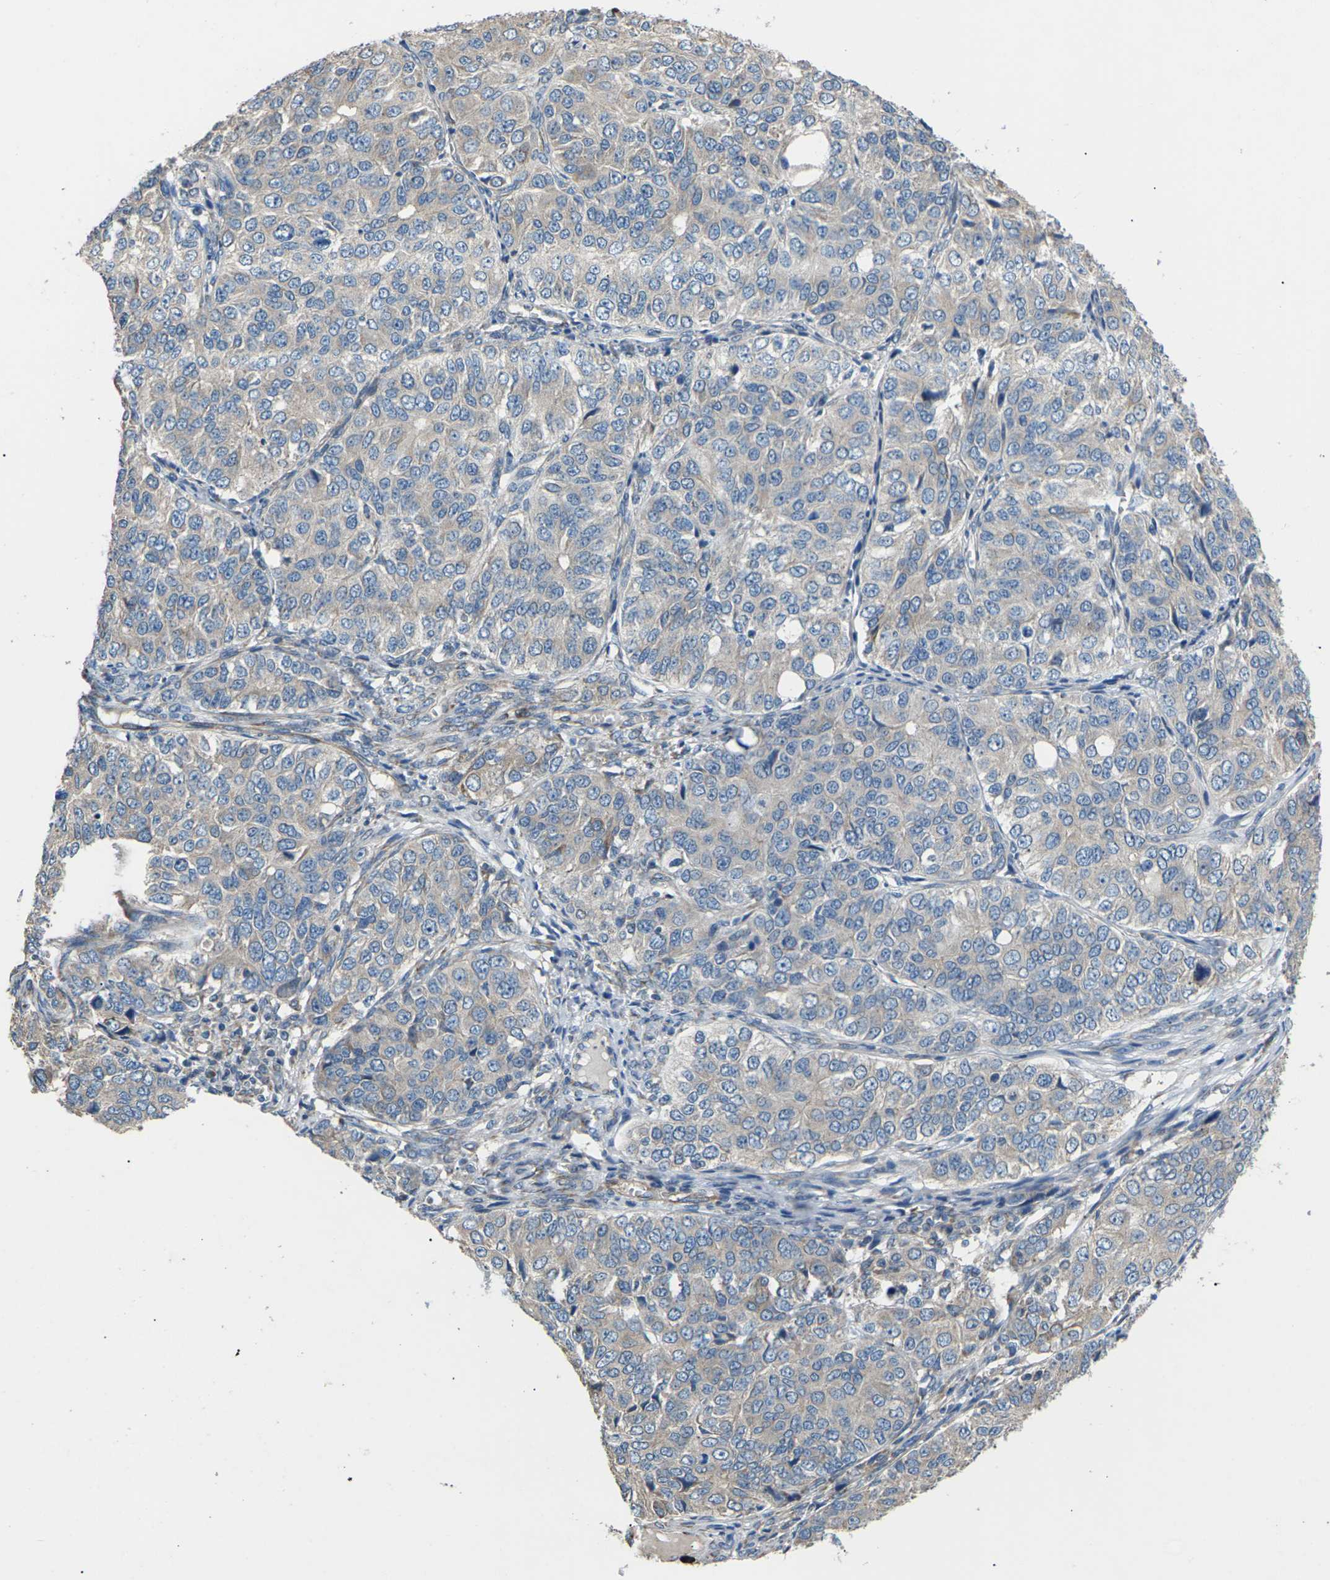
{"staining": {"intensity": "moderate", "quantity": "<25%", "location": "cytoplasmic/membranous"}, "tissue": "ovarian cancer", "cell_type": "Tumor cells", "image_type": "cancer", "snomed": [{"axis": "morphology", "description": "Carcinoma, endometroid"}, {"axis": "topography", "description": "Ovary"}], "caption": "Immunohistochemical staining of ovarian endometroid carcinoma reveals low levels of moderate cytoplasmic/membranous protein staining in about <25% of tumor cells.", "gene": "KLHDC8B", "patient": {"sex": "female", "age": 51}}